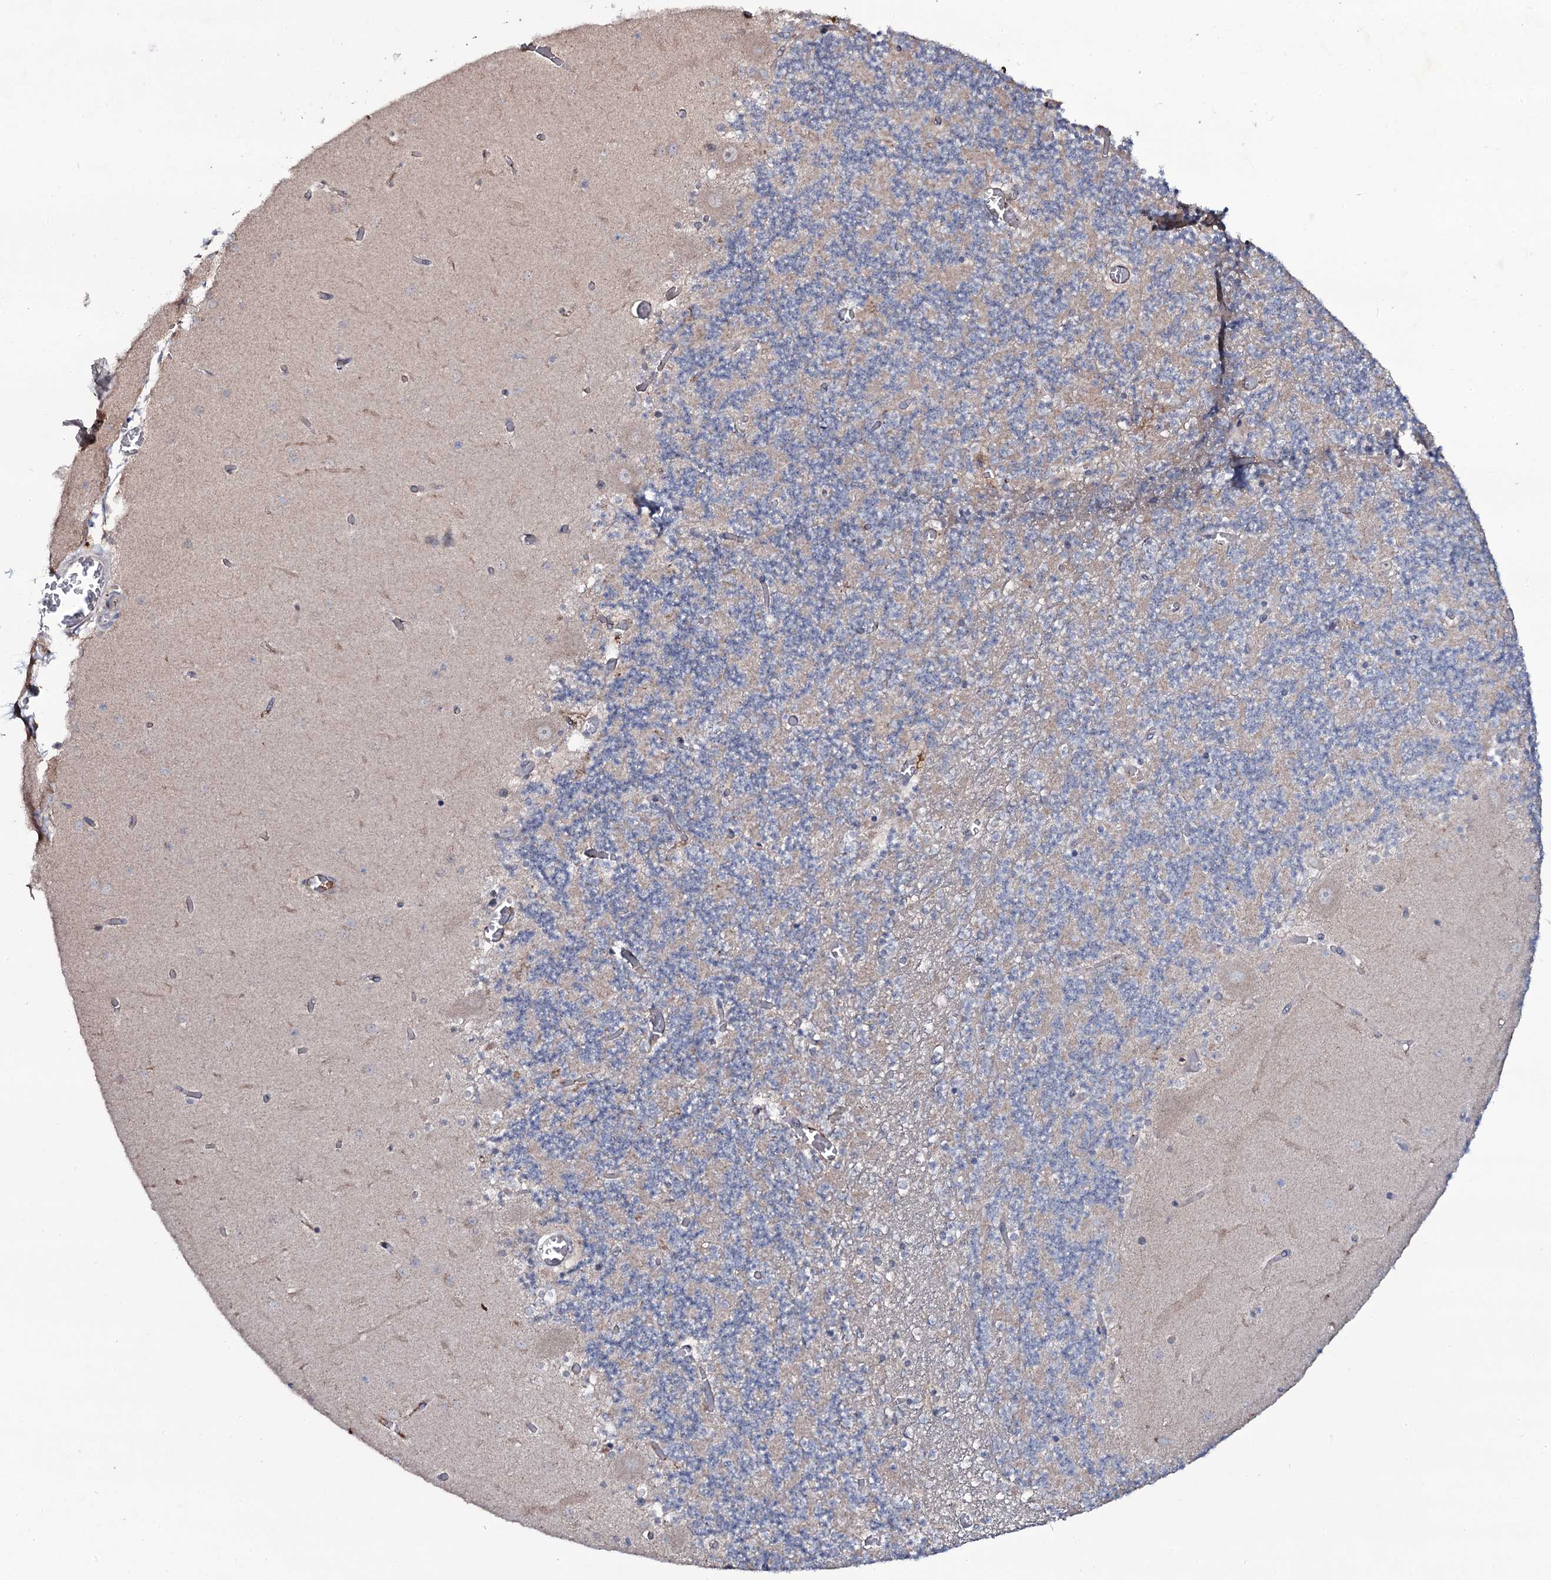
{"staining": {"intensity": "moderate", "quantity": "<25%", "location": "cytoplasmic/membranous"}, "tissue": "cerebellum", "cell_type": "Cells in granular layer", "image_type": "normal", "snomed": [{"axis": "morphology", "description": "Normal tissue, NOS"}, {"axis": "topography", "description": "Cerebellum"}], "caption": "Protein positivity by immunohistochemistry demonstrates moderate cytoplasmic/membranous expression in approximately <25% of cells in granular layer in normal cerebellum. (Brightfield microscopy of DAB IHC at high magnification).", "gene": "SNAP23", "patient": {"sex": "female", "age": 28}}